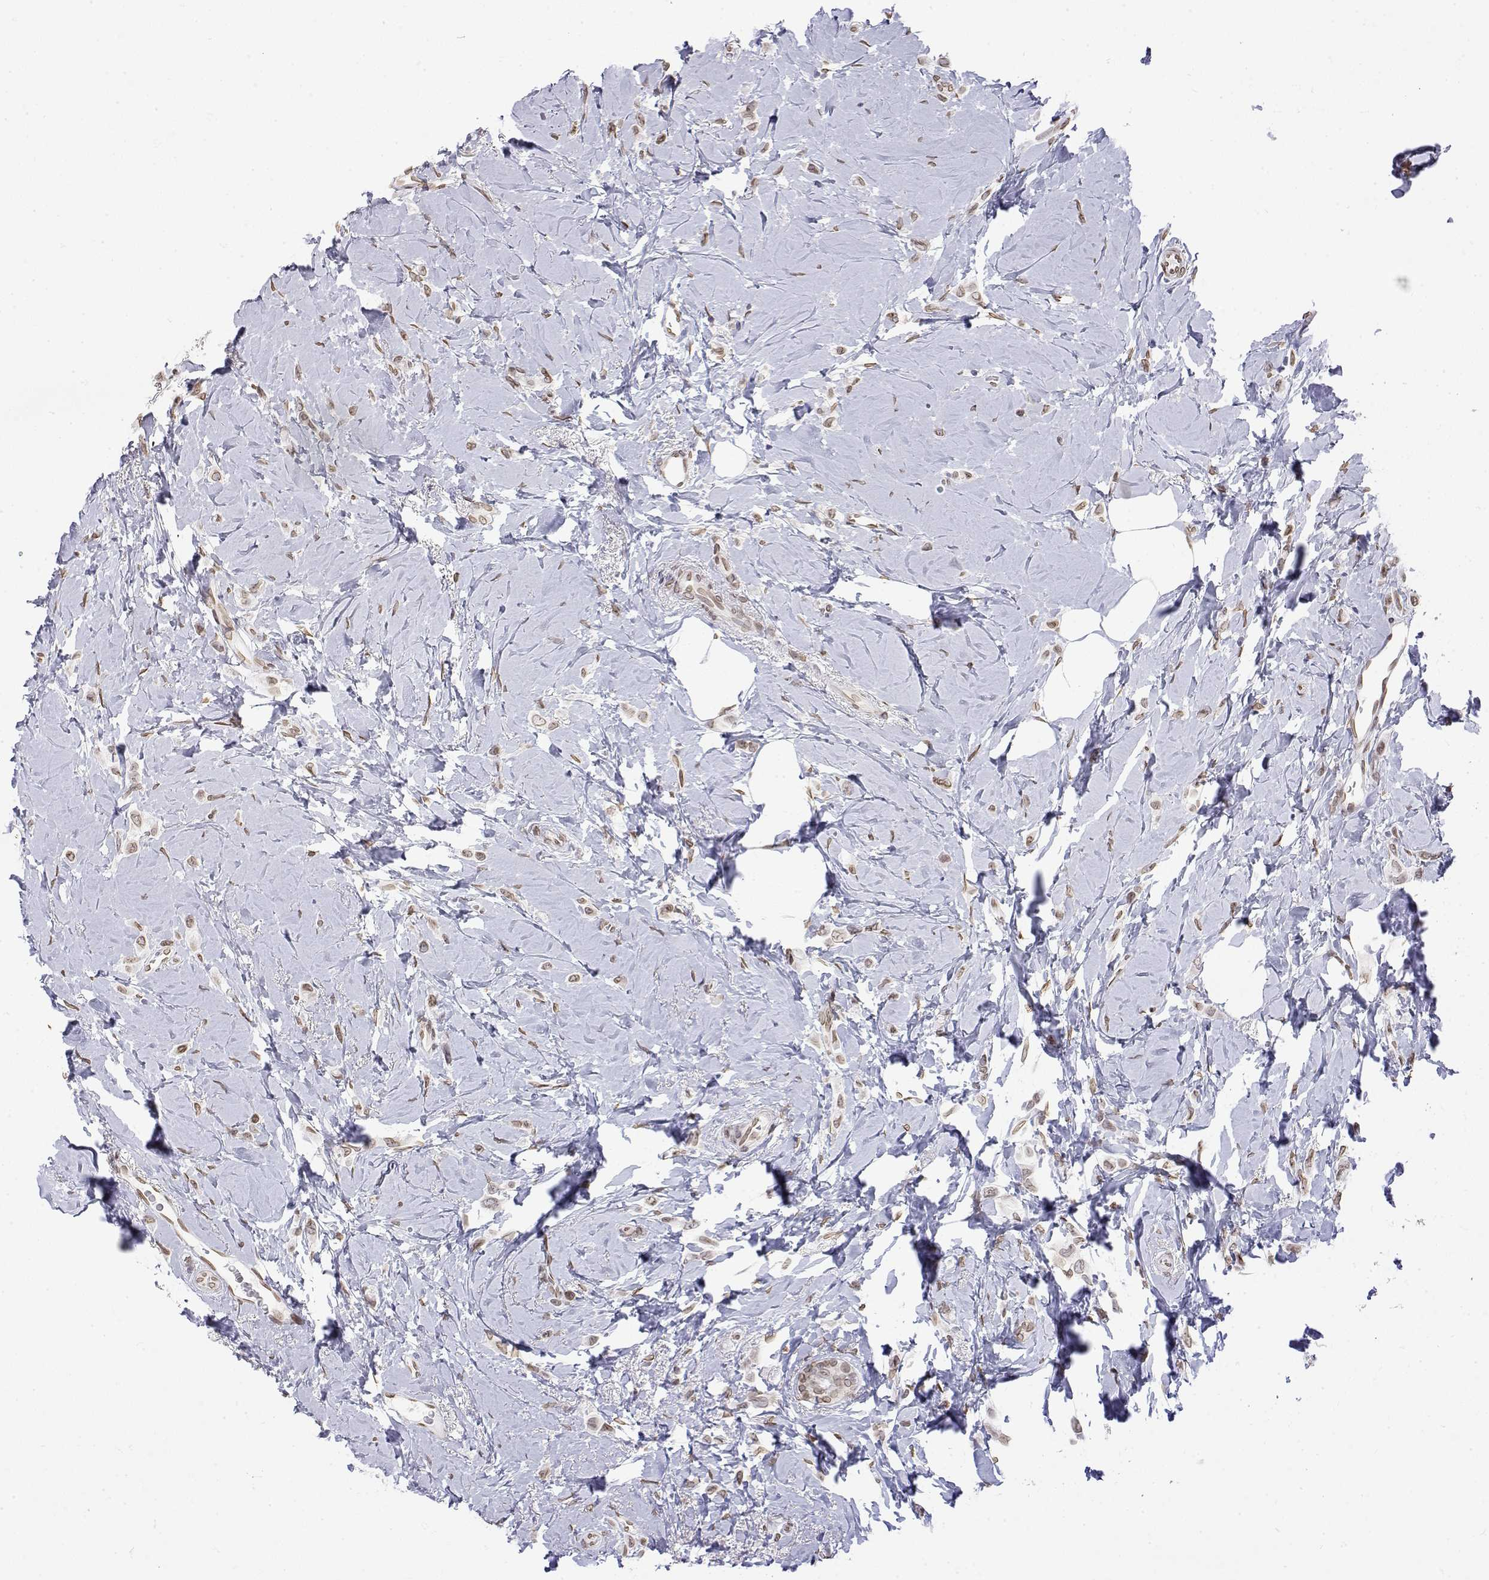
{"staining": {"intensity": "weak", "quantity": ">75%", "location": "nuclear"}, "tissue": "breast cancer", "cell_type": "Tumor cells", "image_type": "cancer", "snomed": [{"axis": "morphology", "description": "Lobular carcinoma"}, {"axis": "topography", "description": "Breast"}], "caption": "The photomicrograph shows immunohistochemical staining of breast lobular carcinoma. There is weak nuclear staining is identified in approximately >75% of tumor cells.", "gene": "ZNF532", "patient": {"sex": "female", "age": 66}}